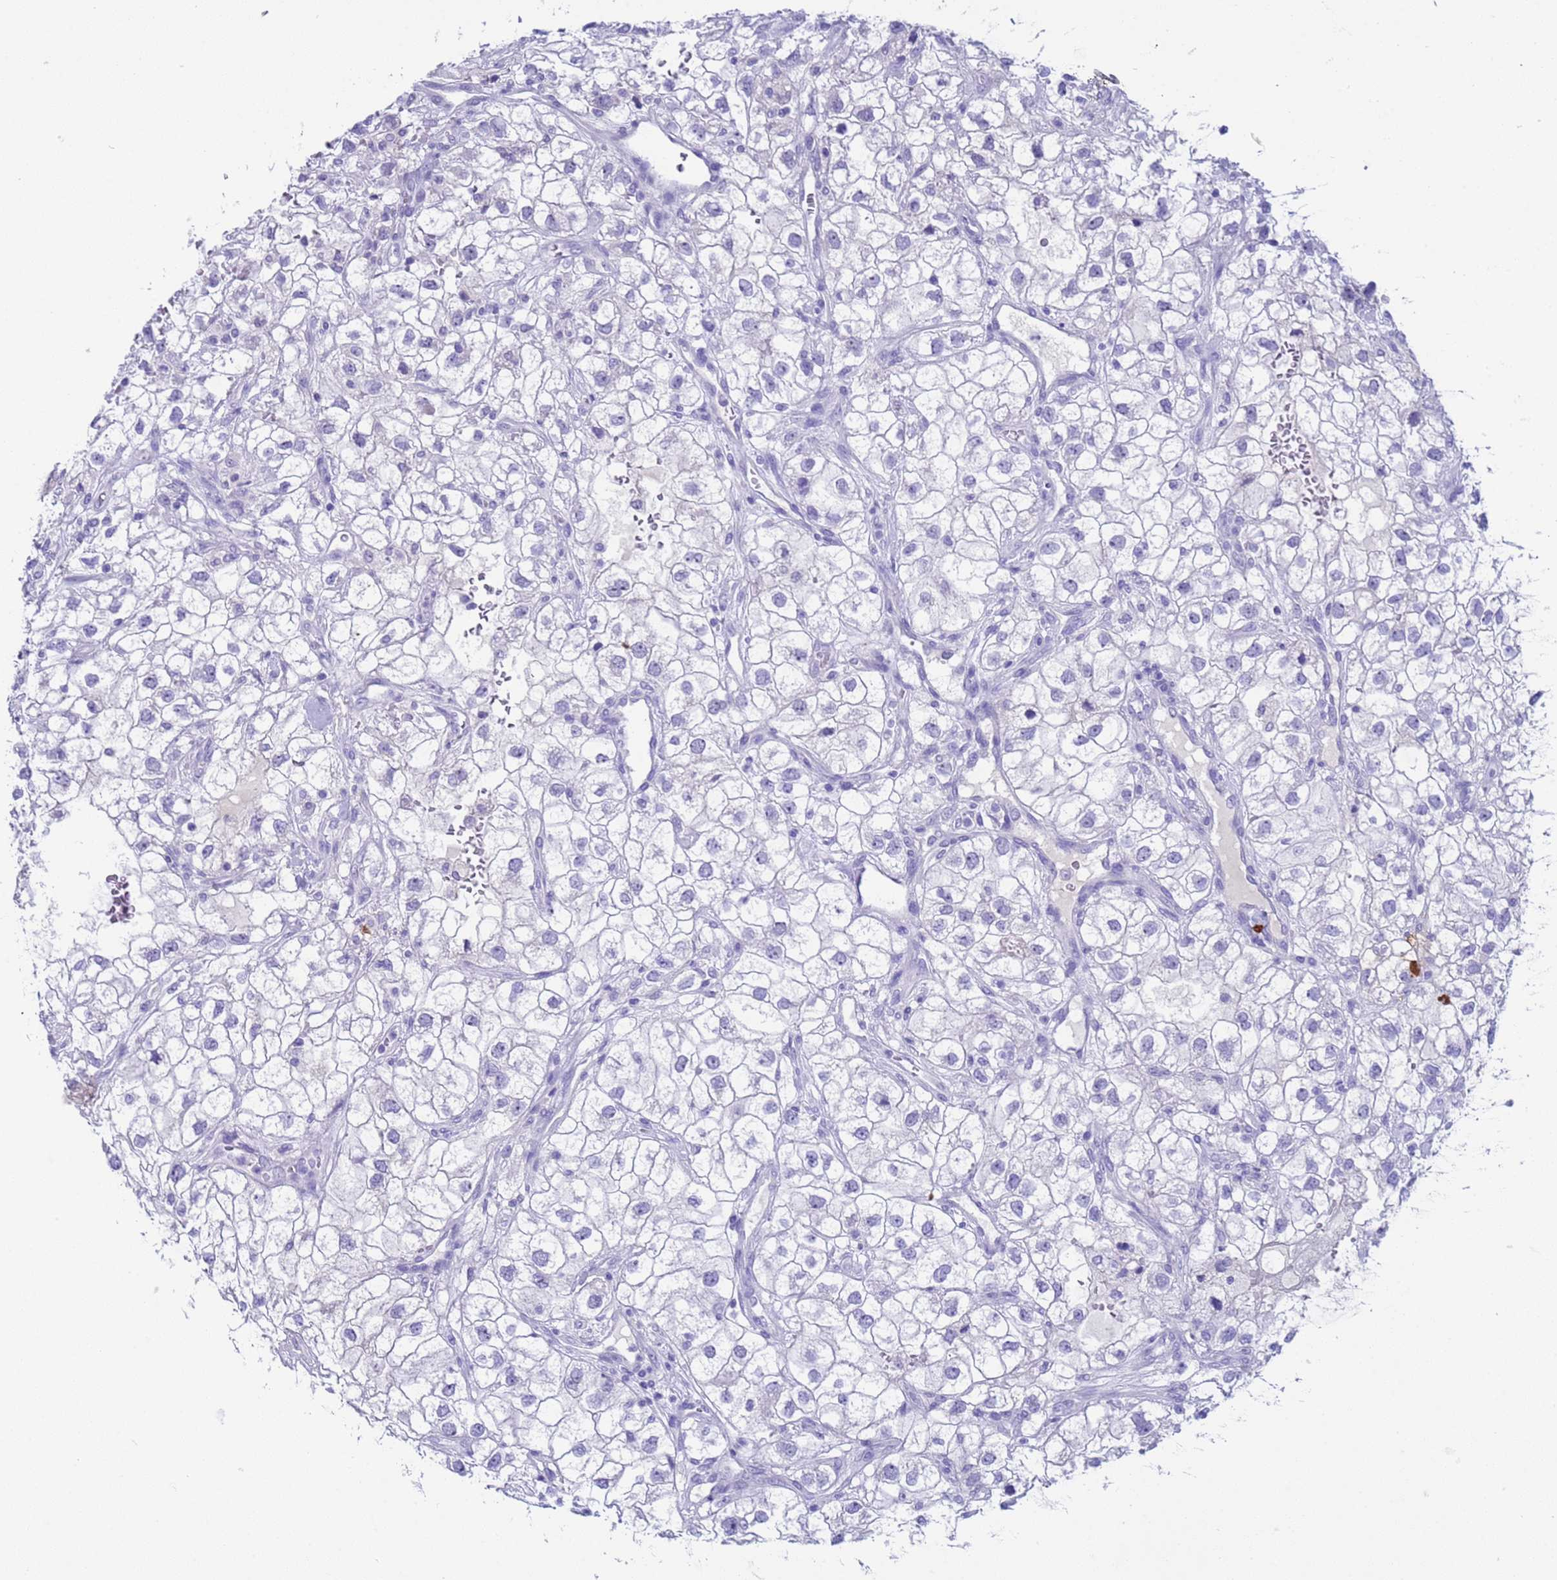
{"staining": {"intensity": "negative", "quantity": "none", "location": "none"}, "tissue": "renal cancer", "cell_type": "Tumor cells", "image_type": "cancer", "snomed": [{"axis": "morphology", "description": "Adenocarcinoma, NOS"}, {"axis": "topography", "description": "Kidney"}], "caption": "This is an IHC histopathology image of renal cancer. There is no positivity in tumor cells.", "gene": "CKM", "patient": {"sex": "male", "age": 59}}